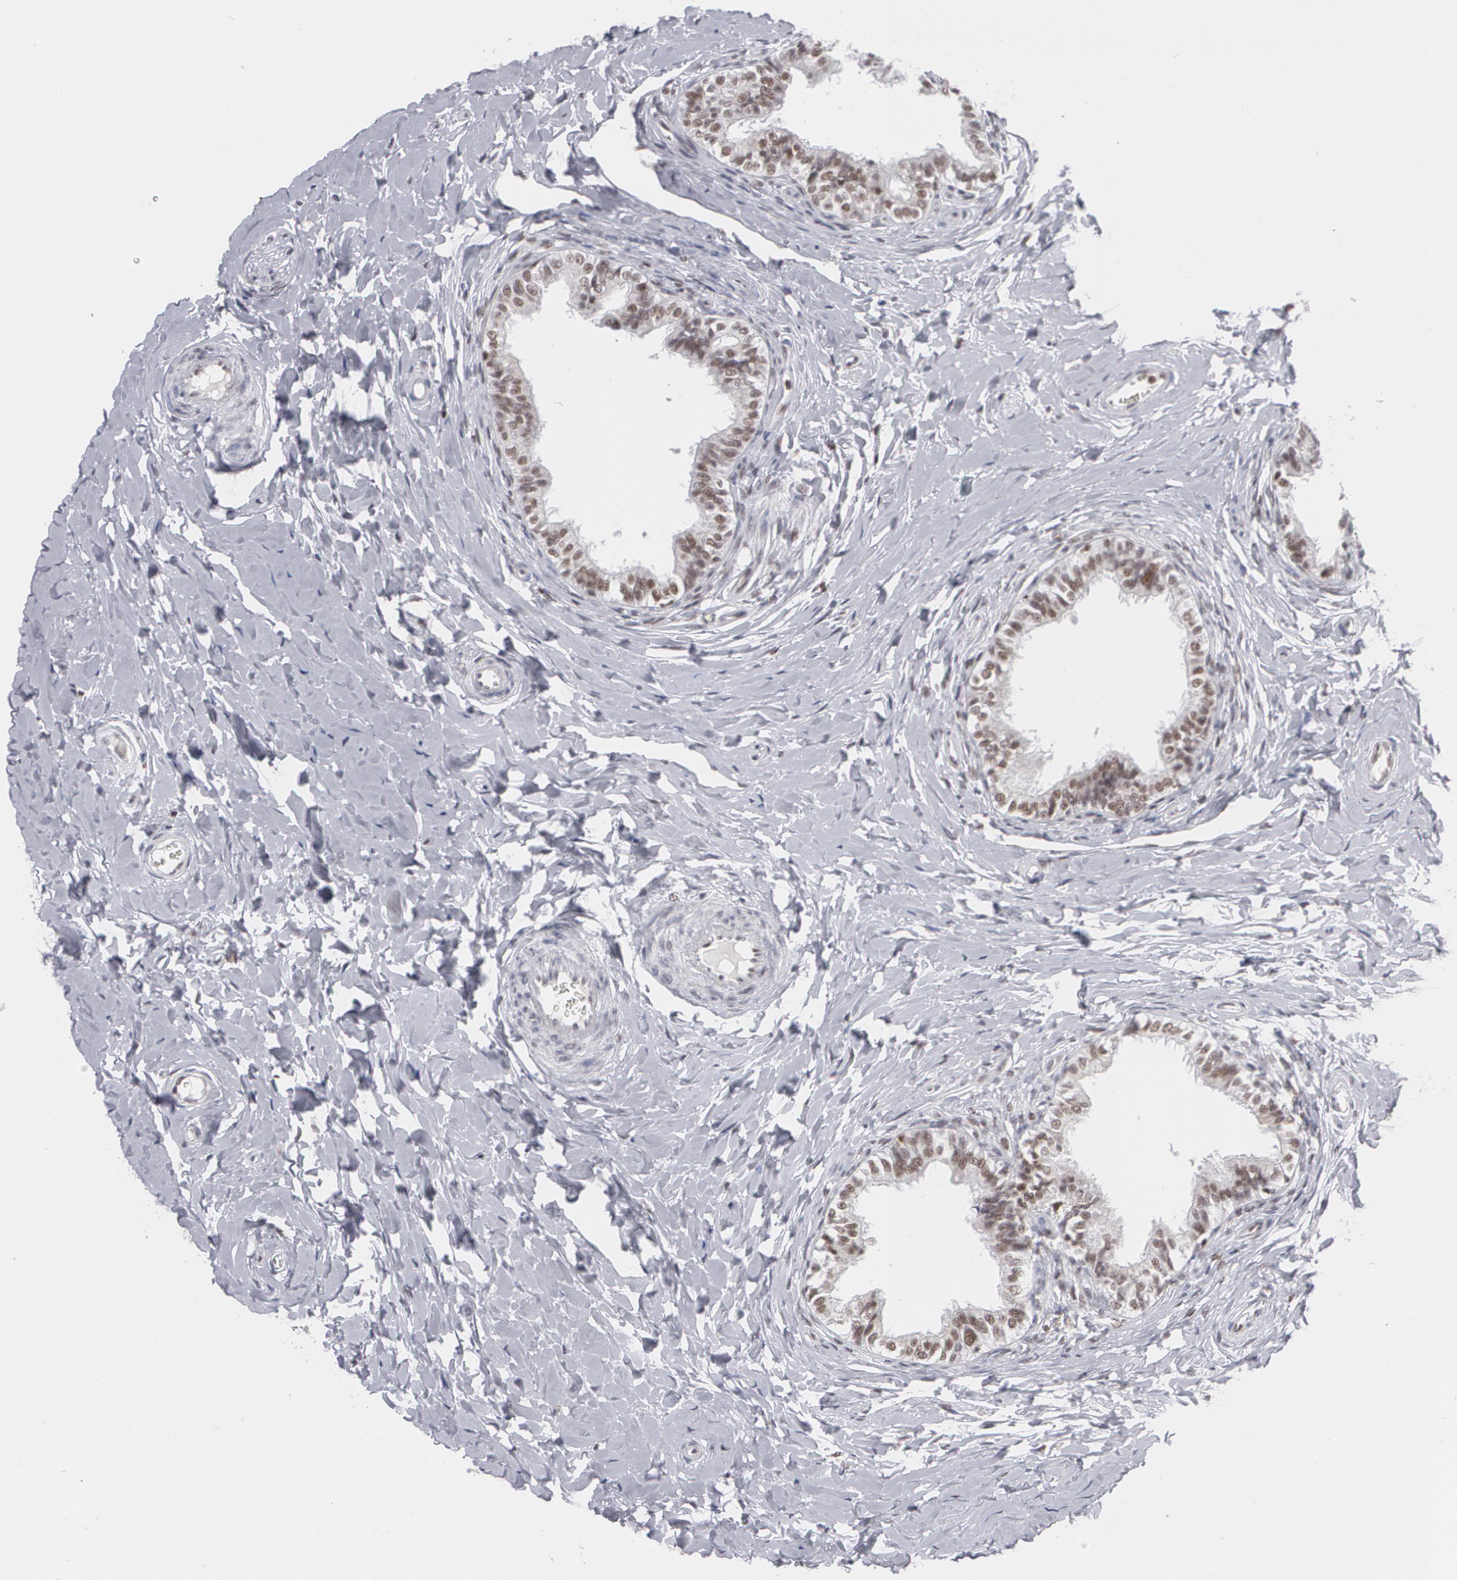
{"staining": {"intensity": "strong", "quantity": ">75%", "location": "nuclear"}, "tissue": "epididymis", "cell_type": "Glandular cells", "image_type": "normal", "snomed": [{"axis": "morphology", "description": "Normal tissue, NOS"}, {"axis": "topography", "description": "Soft tissue"}, {"axis": "topography", "description": "Epididymis"}], "caption": "The histopathology image reveals immunohistochemical staining of normal epididymis. There is strong nuclear expression is appreciated in approximately >75% of glandular cells.", "gene": "MCL1", "patient": {"sex": "male", "age": 26}}